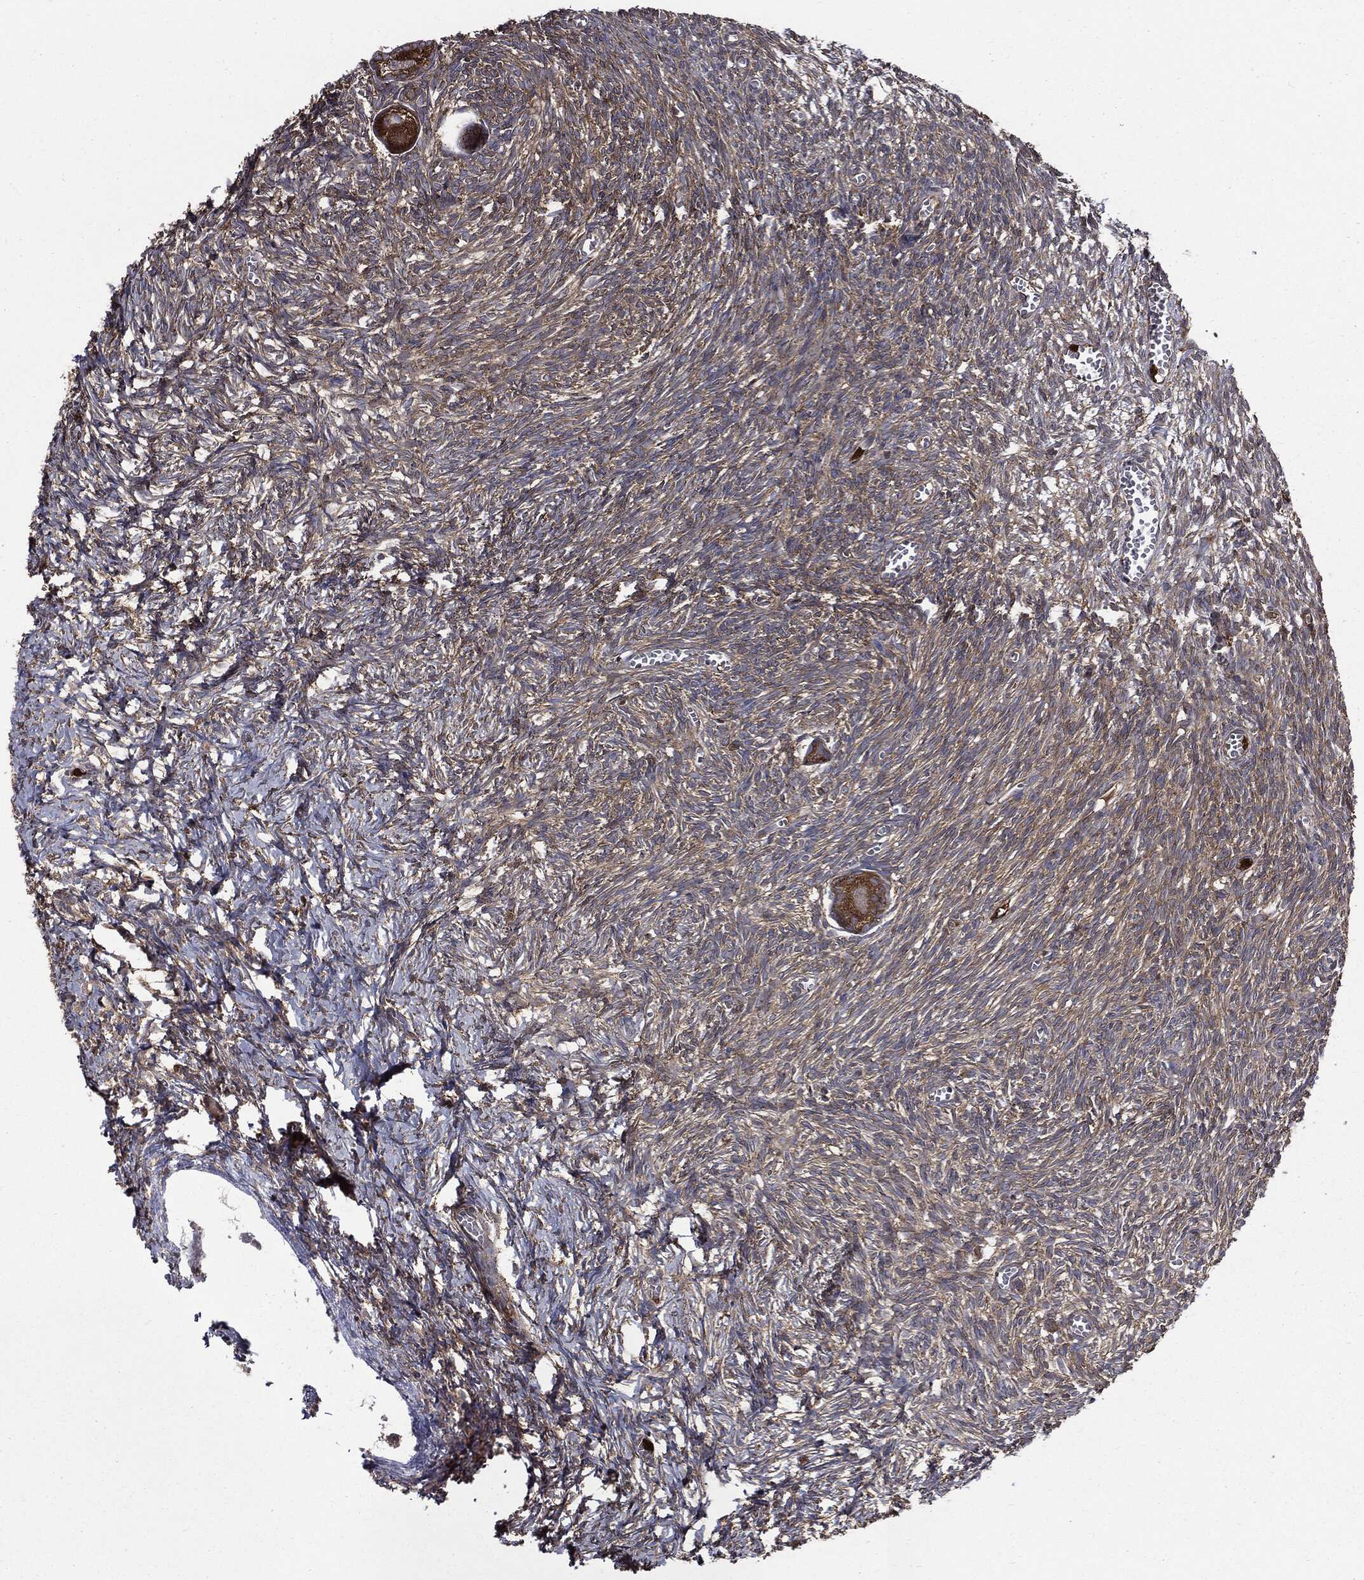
{"staining": {"intensity": "strong", "quantity": ">75%", "location": "cytoplasmic/membranous"}, "tissue": "ovary", "cell_type": "Follicle cells", "image_type": "normal", "snomed": [{"axis": "morphology", "description": "Normal tissue, NOS"}, {"axis": "topography", "description": "Ovary"}], "caption": "High-power microscopy captured an immunohistochemistry (IHC) histopathology image of normal ovary, revealing strong cytoplasmic/membranous staining in about >75% of follicle cells. (brown staining indicates protein expression, while blue staining denotes nuclei).", "gene": "PDCD6IP", "patient": {"sex": "female", "age": 43}}